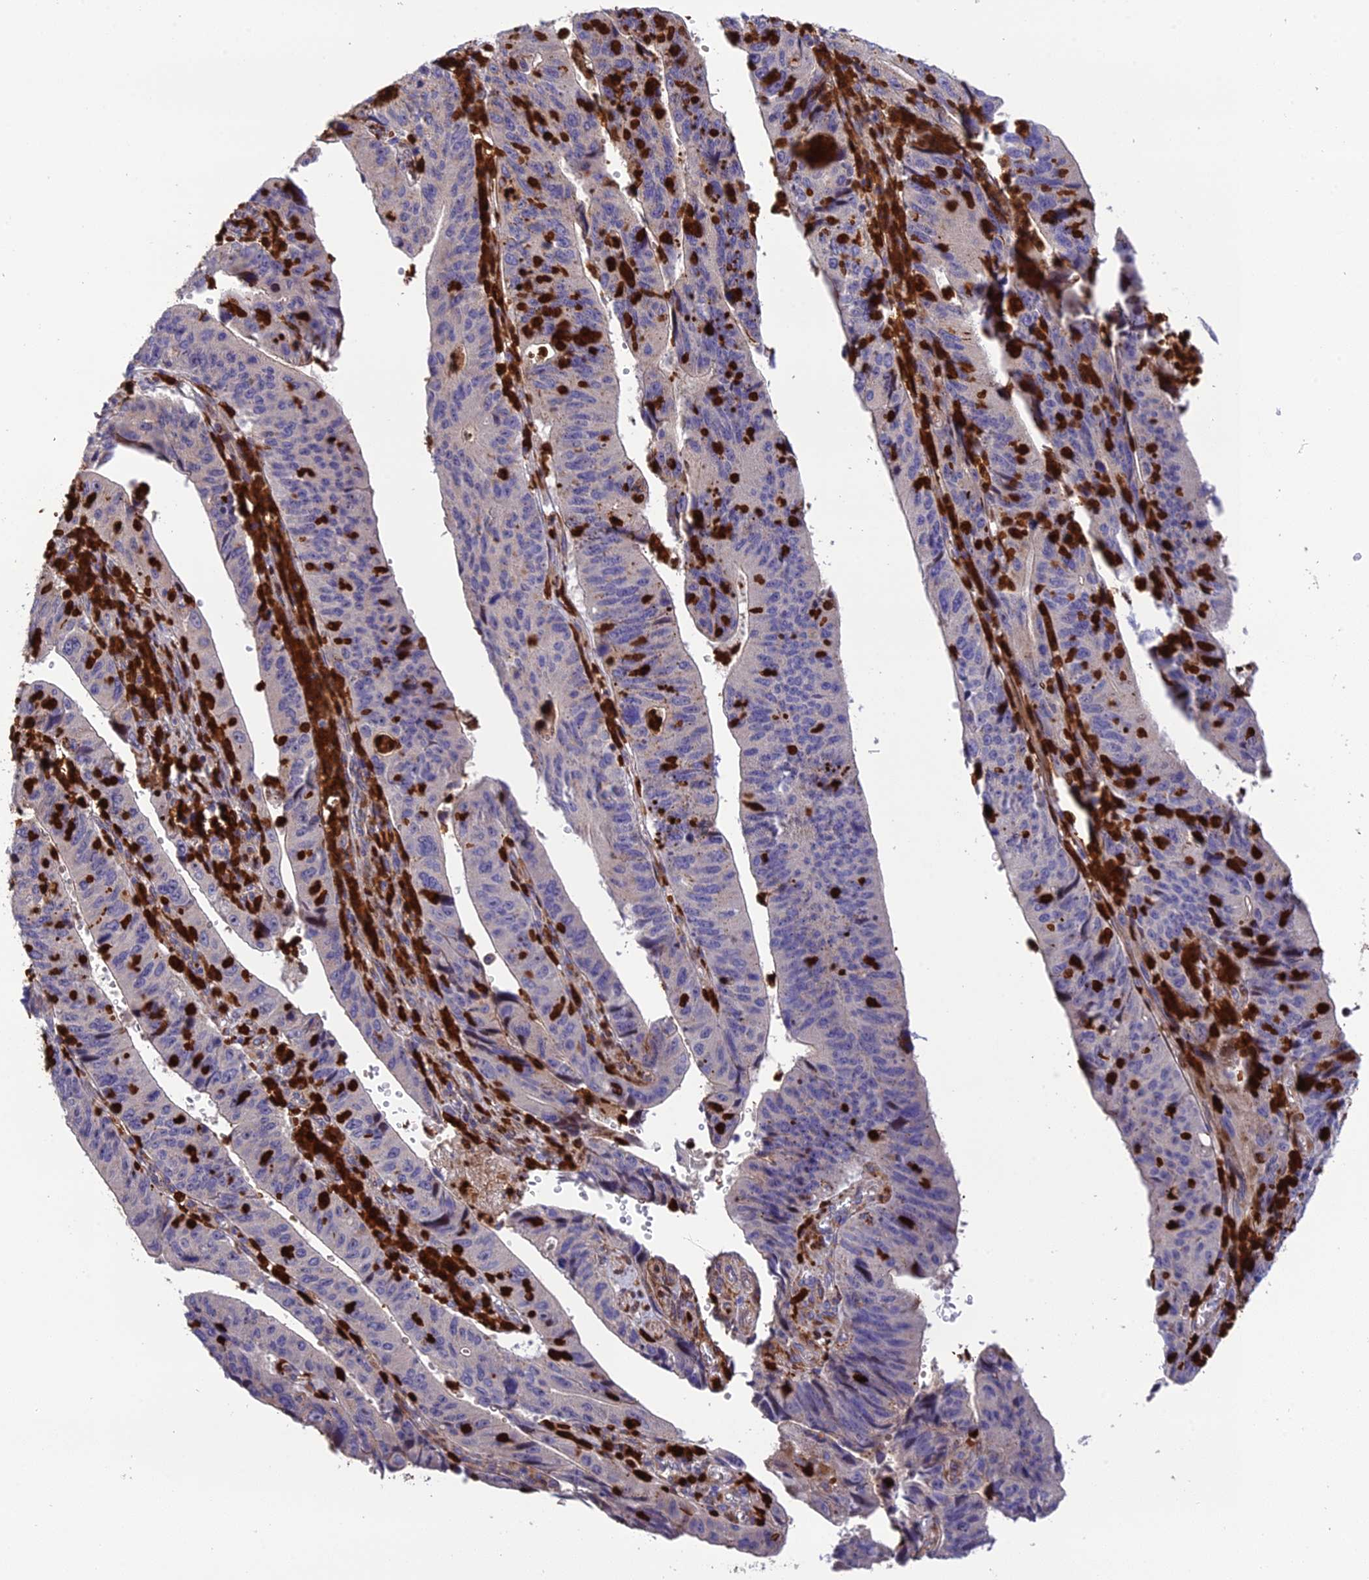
{"staining": {"intensity": "negative", "quantity": "none", "location": "none"}, "tissue": "stomach cancer", "cell_type": "Tumor cells", "image_type": "cancer", "snomed": [{"axis": "morphology", "description": "Adenocarcinoma, NOS"}, {"axis": "topography", "description": "Stomach"}], "caption": "Stomach adenocarcinoma was stained to show a protein in brown. There is no significant expression in tumor cells.", "gene": "CPSF4L", "patient": {"sex": "male", "age": 59}}